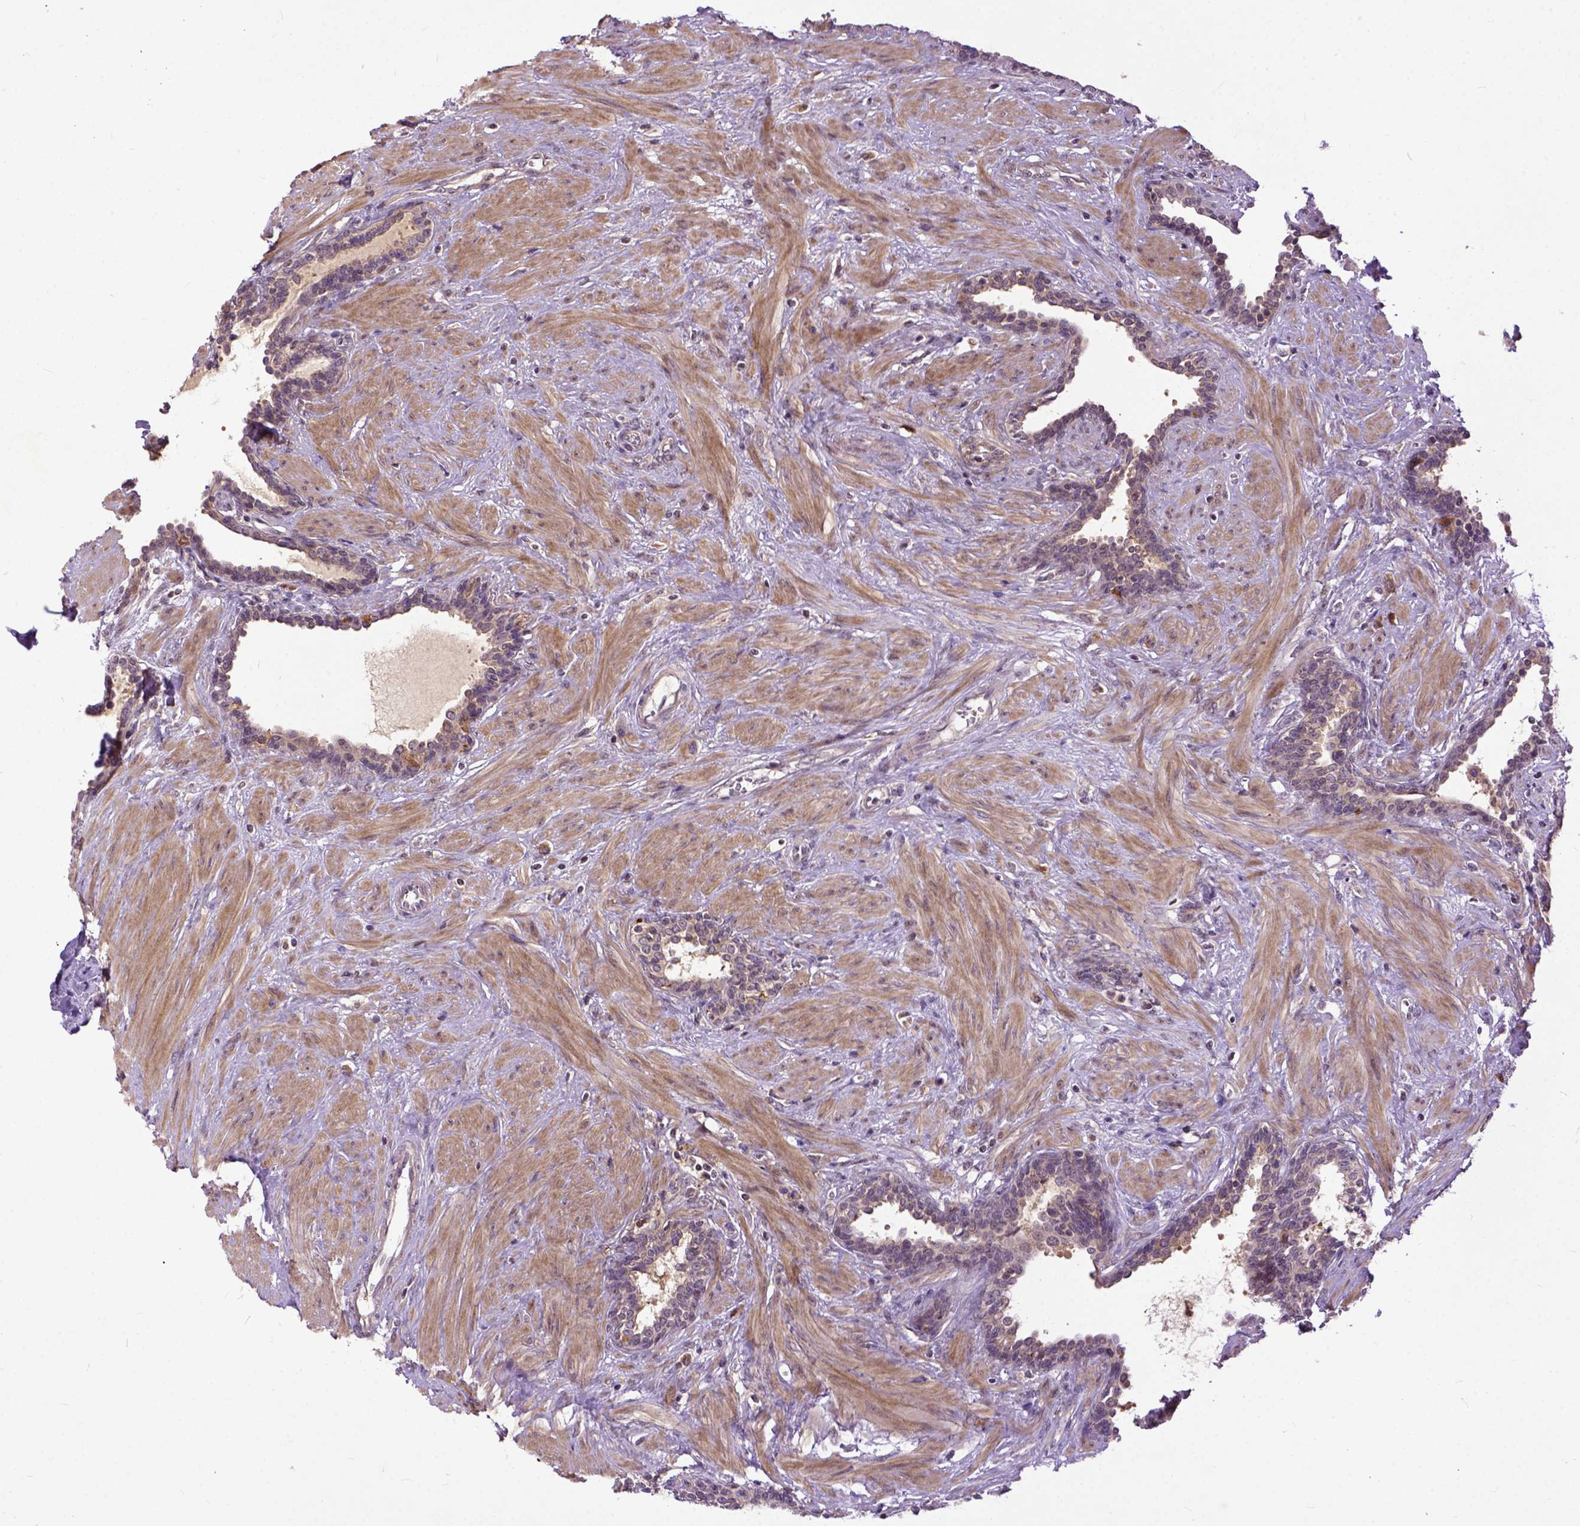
{"staining": {"intensity": "moderate", "quantity": ">75%", "location": "cytoplasmic/membranous"}, "tissue": "prostate", "cell_type": "Glandular cells", "image_type": "normal", "snomed": [{"axis": "morphology", "description": "Normal tissue, NOS"}, {"axis": "topography", "description": "Prostate"}], "caption": "An IHC photomicrograph of benign tissue is shown. Protein staining in brown highlights moderate cytoplasmic/membranous positivity in prostate within glandular cells. (DAB (3,3'-diaminobenzidine) = brown stain, brightfield microscopy at high magnification).", "gene": "CPNE1", "patient": {"sex": "male", "age": 55}}